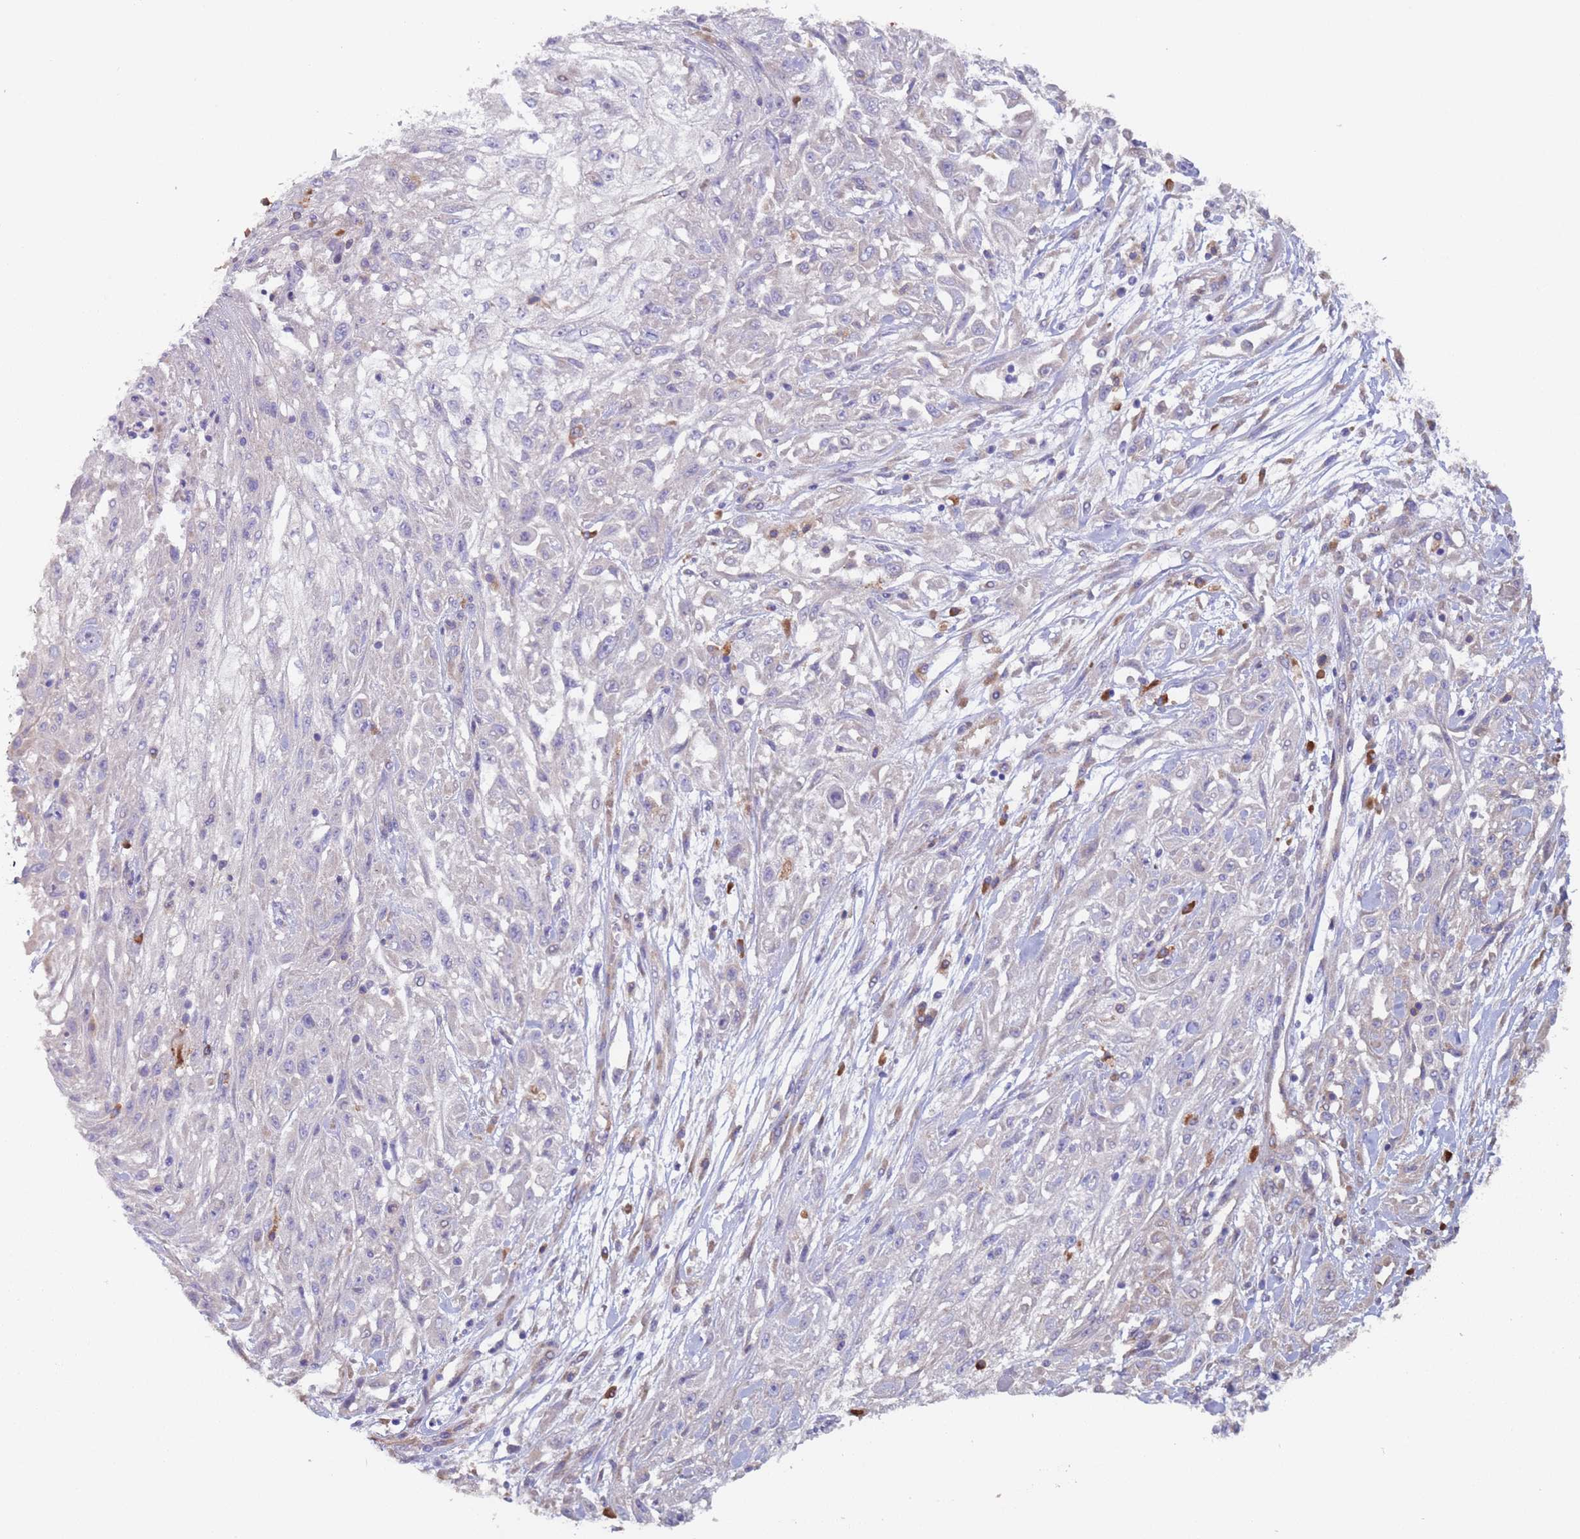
{"staining": {"intensity": "negative", "quantity": "none", "location": "none"}, "tissue": "skin cancer", "cell_type": "Tumor cells", "image_type": "cancer", "snomed": [{"axis": "morphology", "description": "Squamous cell carcinoma, NOS"}, {"axis": "morphology", "description": "Squamous cell carcinoma, metastatic, NOS"}, {"axis": "topography", "description": "Skin"}, {"axis": "topography", "description": "Lymph node"}], "caption": "Photomicrograph shows no protein positivity in tumor cells of metastatic squamous cell carcinoma (skin) tissue.", "gene": "ZNF844", "patient": {"sex": "male", "age": 75}}